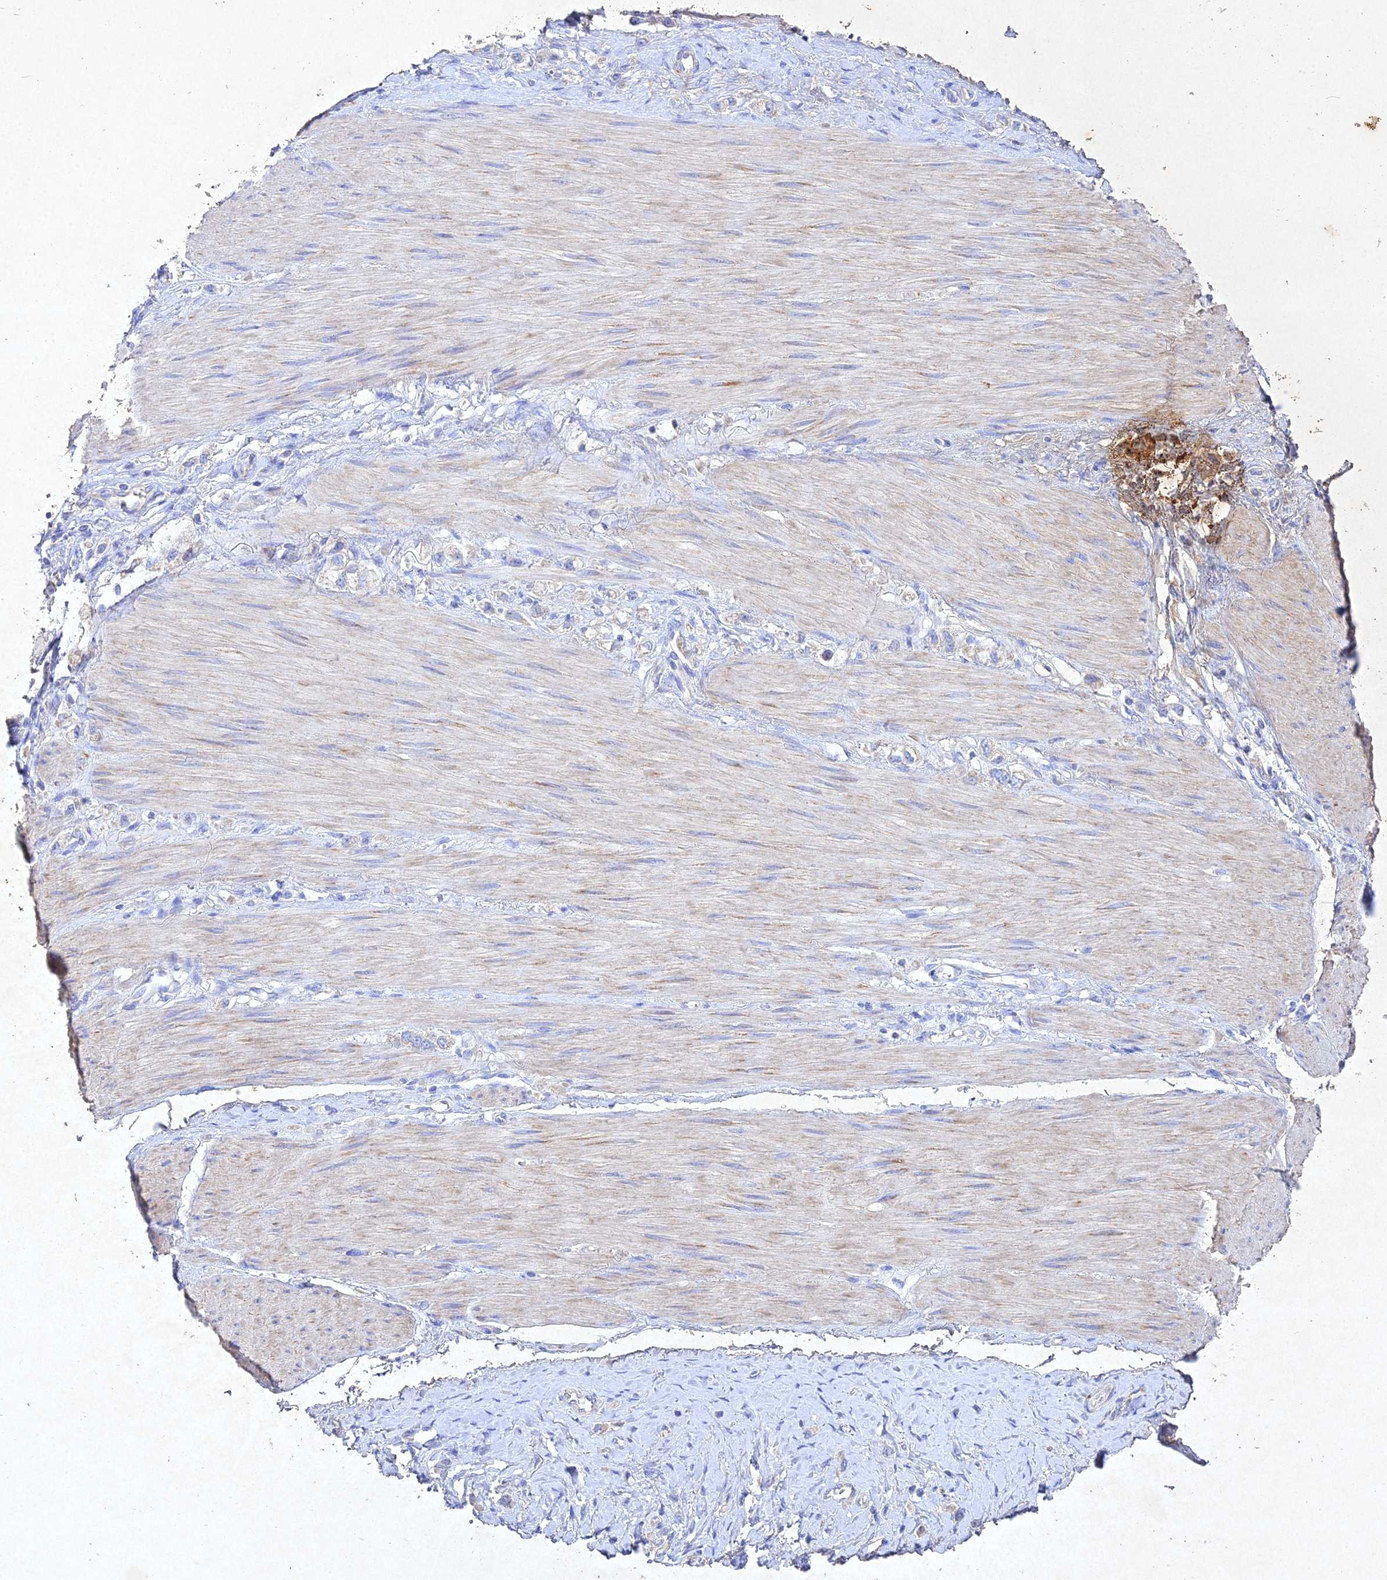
{"staining": {"intensity": "negative", "quantity": "none", "location": "none"}, "tissue": "stomach cancer", "cell_type": "Tumor cells", "image_type": "cancer", "snomed": [{"axis": "morphology", "description": "Adenocarcinoma, NOS"}, {"axis": "topography", "description": "Stomach"}], "caption": "DAB (3,3'-diaminobenzidine) immunohistochemical staining of stomach cancer (adenocarcinoma) demonstrates no significant positivity in tumor cells.", "gene": "NDUFV1", "patient": {"sex": "female", "age": 65}}